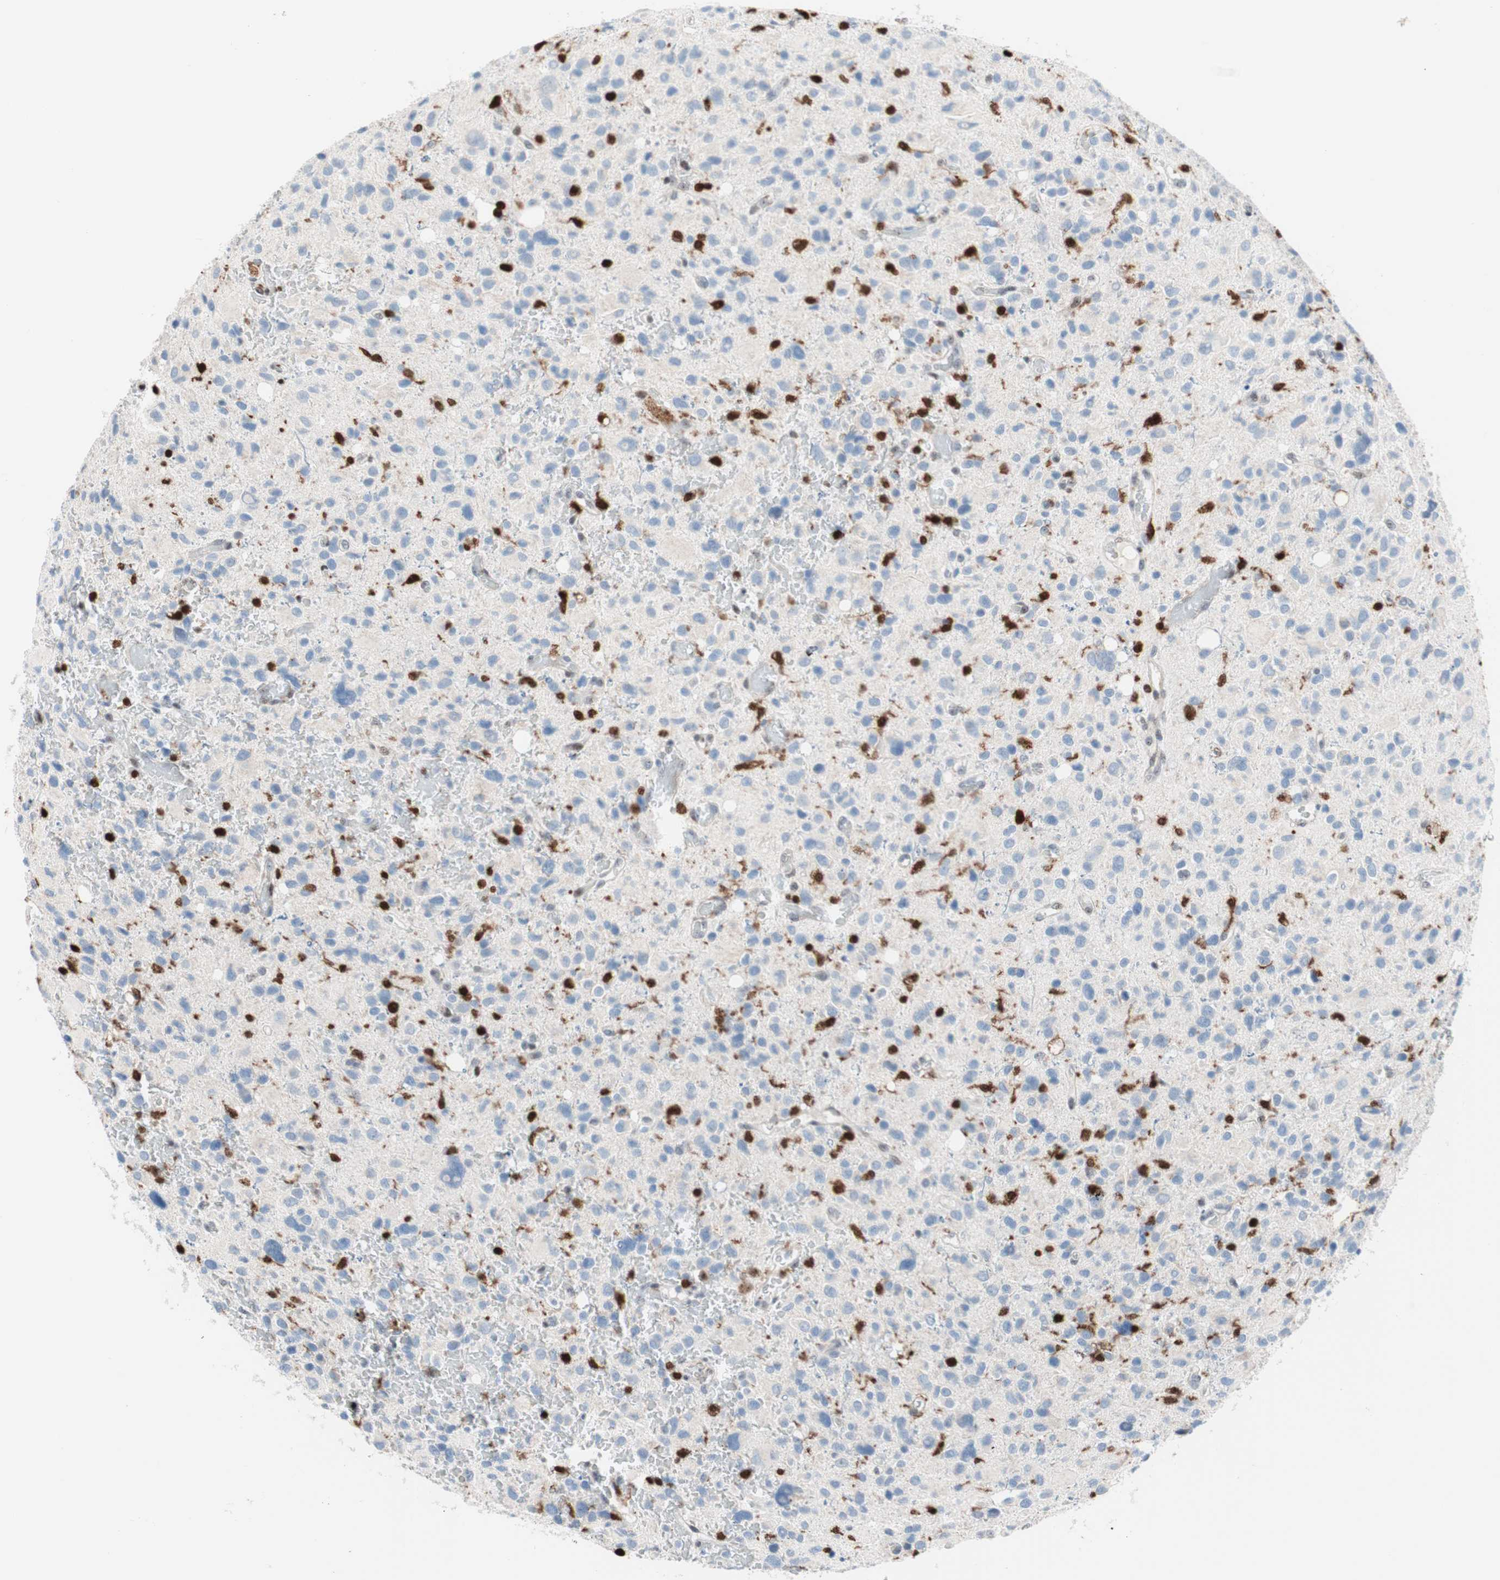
{"staining": {"intensity": "negative", "quantity": "none", "location": "none"}, "tissue": "glioma", "cell_type": "Tumor cells", "image_type": "cancer", "snomed": [{"axis": "morphology", "description": "Glioma, malignant, High grade"}, {"axis": "topography", "description": "Brain"}], "caption": "Tumor cells are negative for brown protein staining in malignant glioma (high-grade).", "gene": "RGS10", "patient": {"sex": "male", "age": 48}}